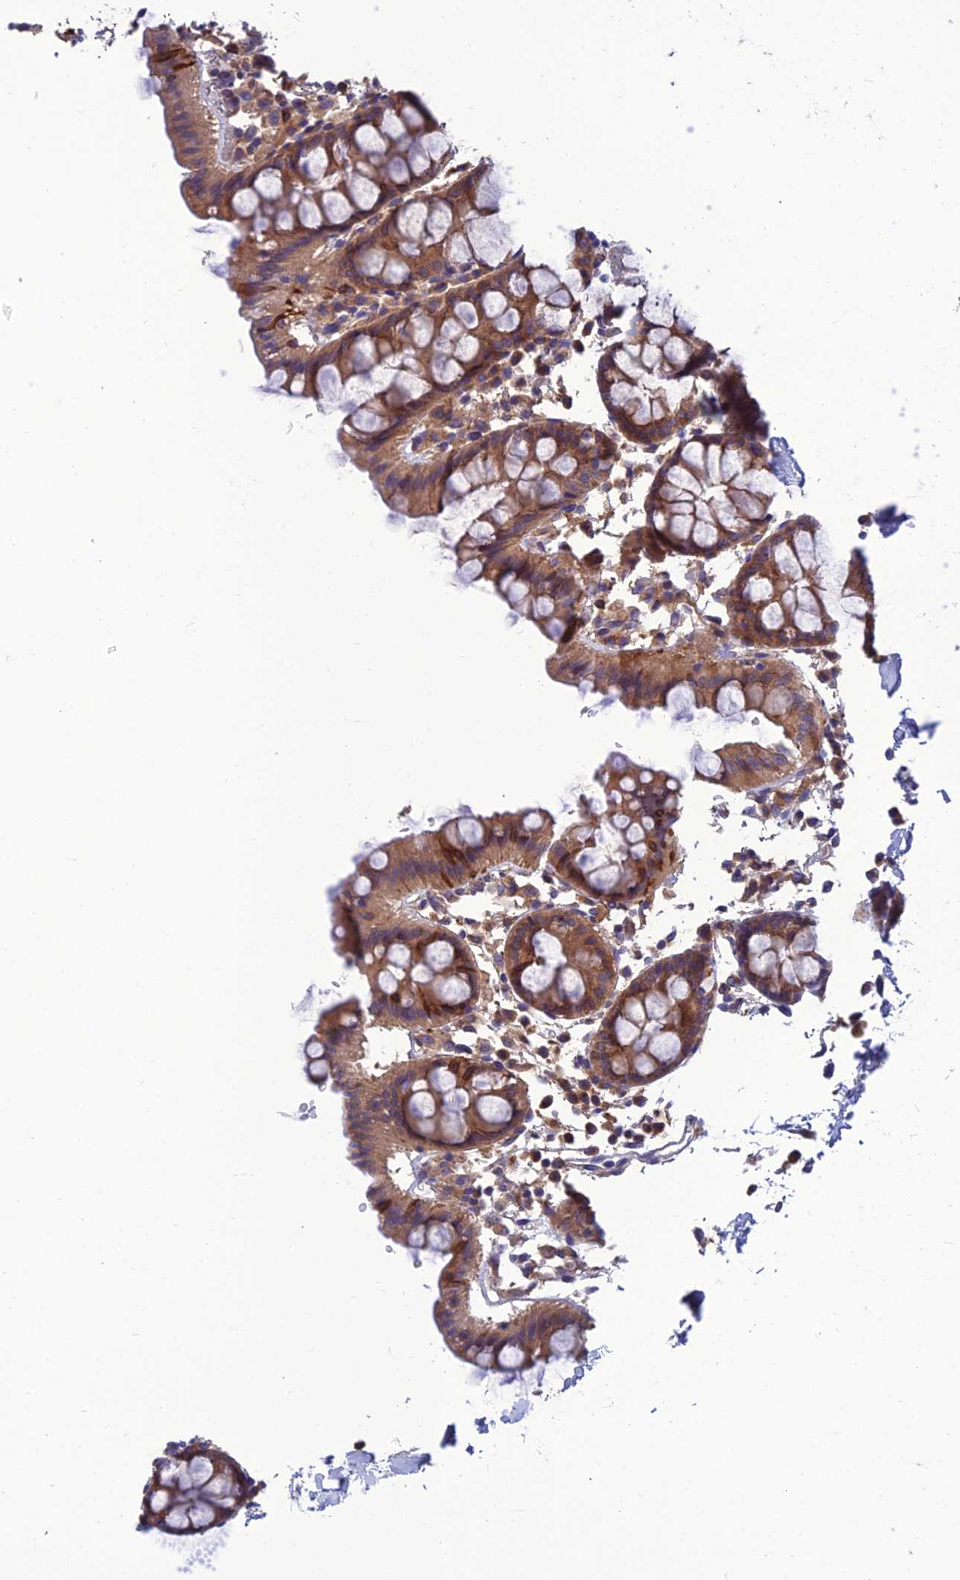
{"staining": {"intensity": "weak", "quantity": ">75%", "location": "cytoplasmic/membranous"}, "tissue": "colon", "cell_type": "Endothelial cells", "image_type": "normal", "snomed": [{"axis": "morphology", "description": "Normal tissue, NOS"}, {"axis": "topography", "description": "Colon"}], "caption": "Immunohistochemical staining of unremarkable colon shows weak cytoplasmic/membranous protein staining in approximately >75% of endothelial cells. (IHC, brightfield microscopy, high magnification).", "gene": "UMAD1", "patient": {"sex": "male", "age": 75}}